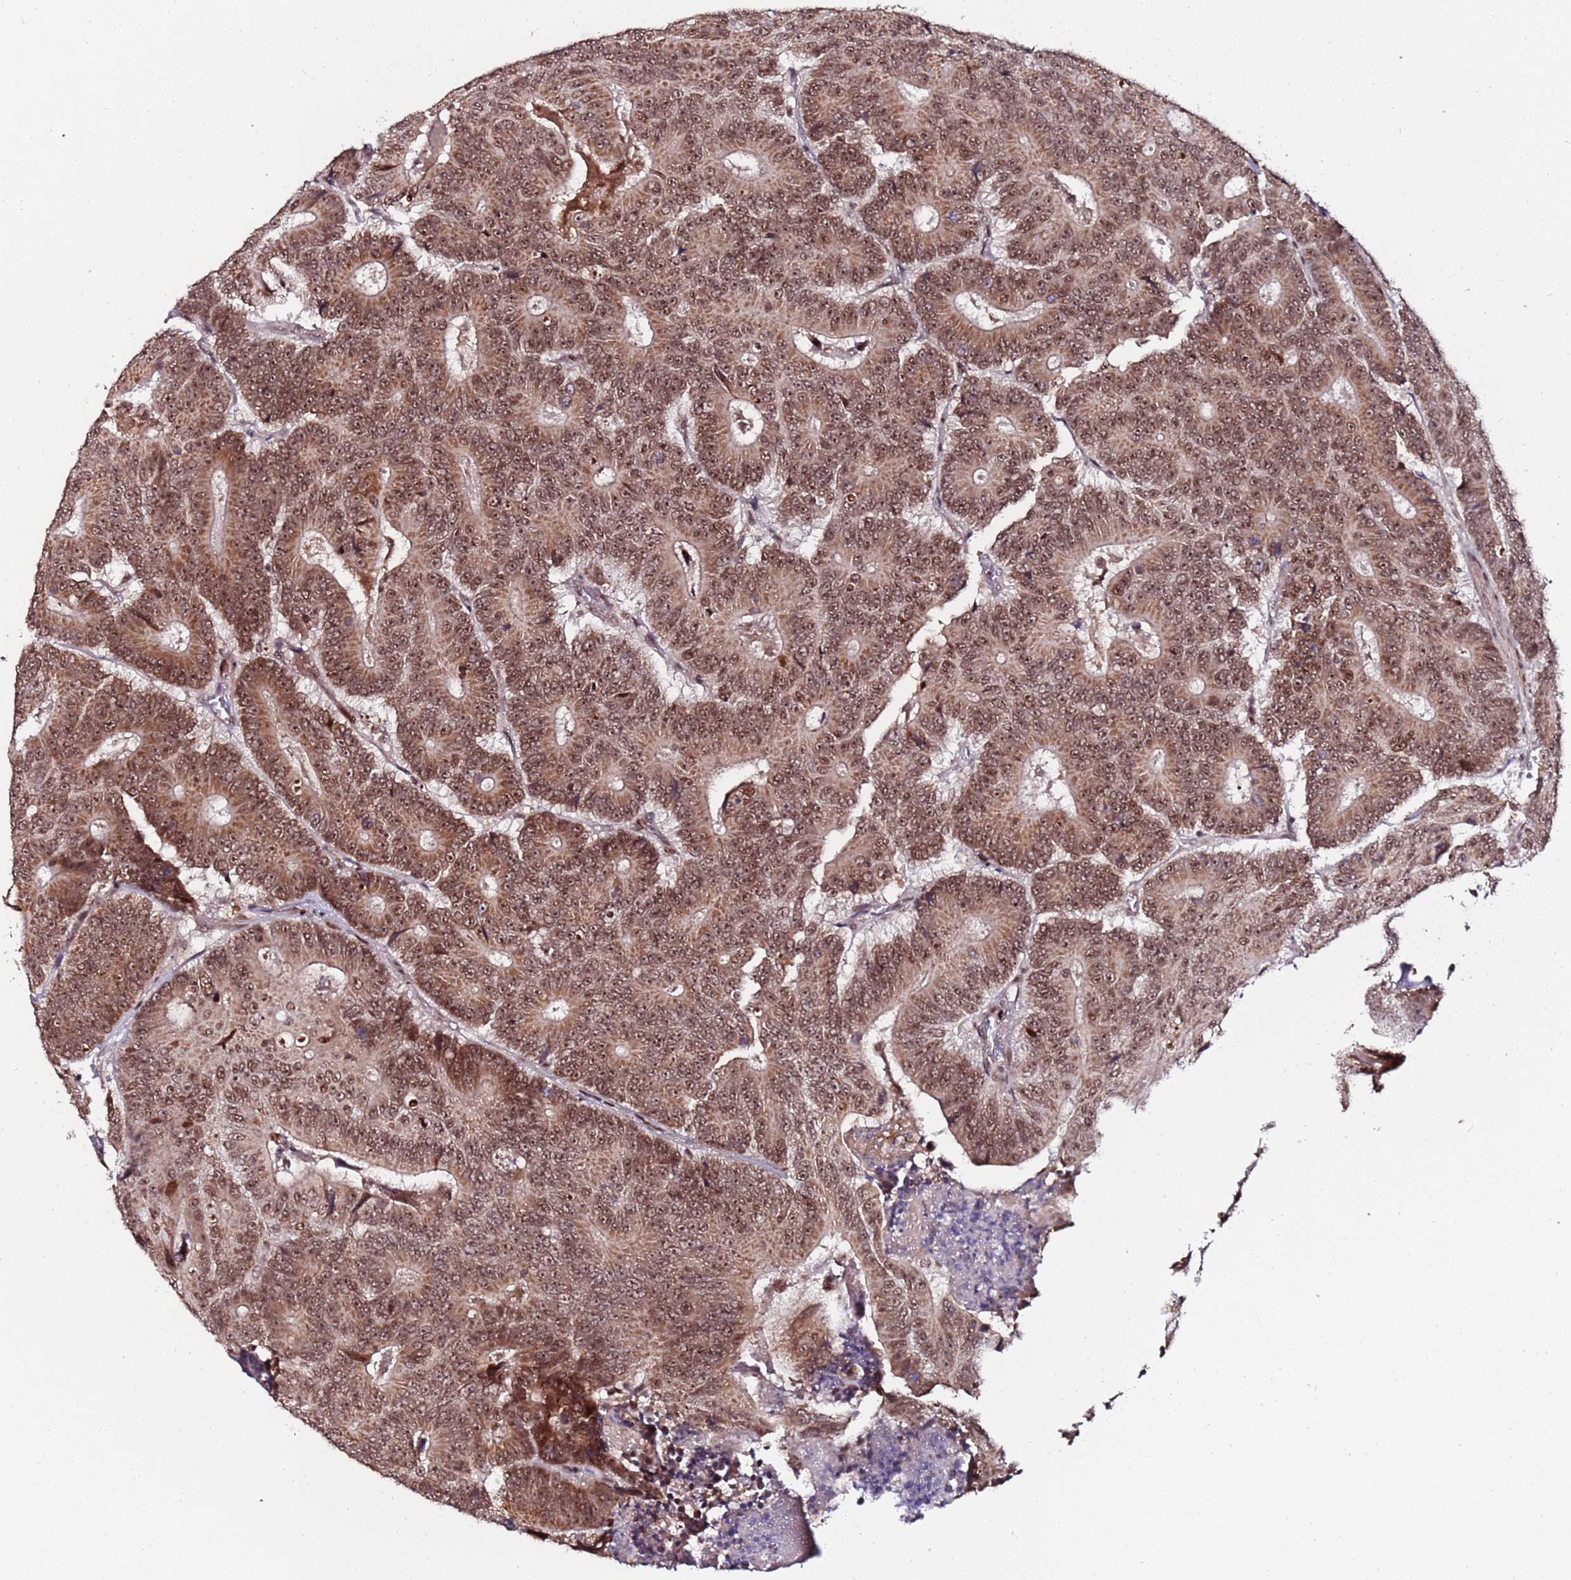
{"staining": {"intensity": "moderate", "quantity": ">75%", "location": "cytoplasmic/membranous,nuclear"}, "tissue": "colorectal cancer", "cell_type": "Tumor cells", "image_type": "cancer", "snomed": [{"axis": "morphology", "description": "Adenocarcinoma, NOS"}, {"axis": "topography", "description": "Colon"}], "caption": "The immunohistochemical stain highlights moderate cytoplasmic/membranous and nuclear expression in tumor cells of adenocarcinoma (colorectal) tissue.", "gene": "PPM1H", "patient": {"sex": "male", "age": 83}}